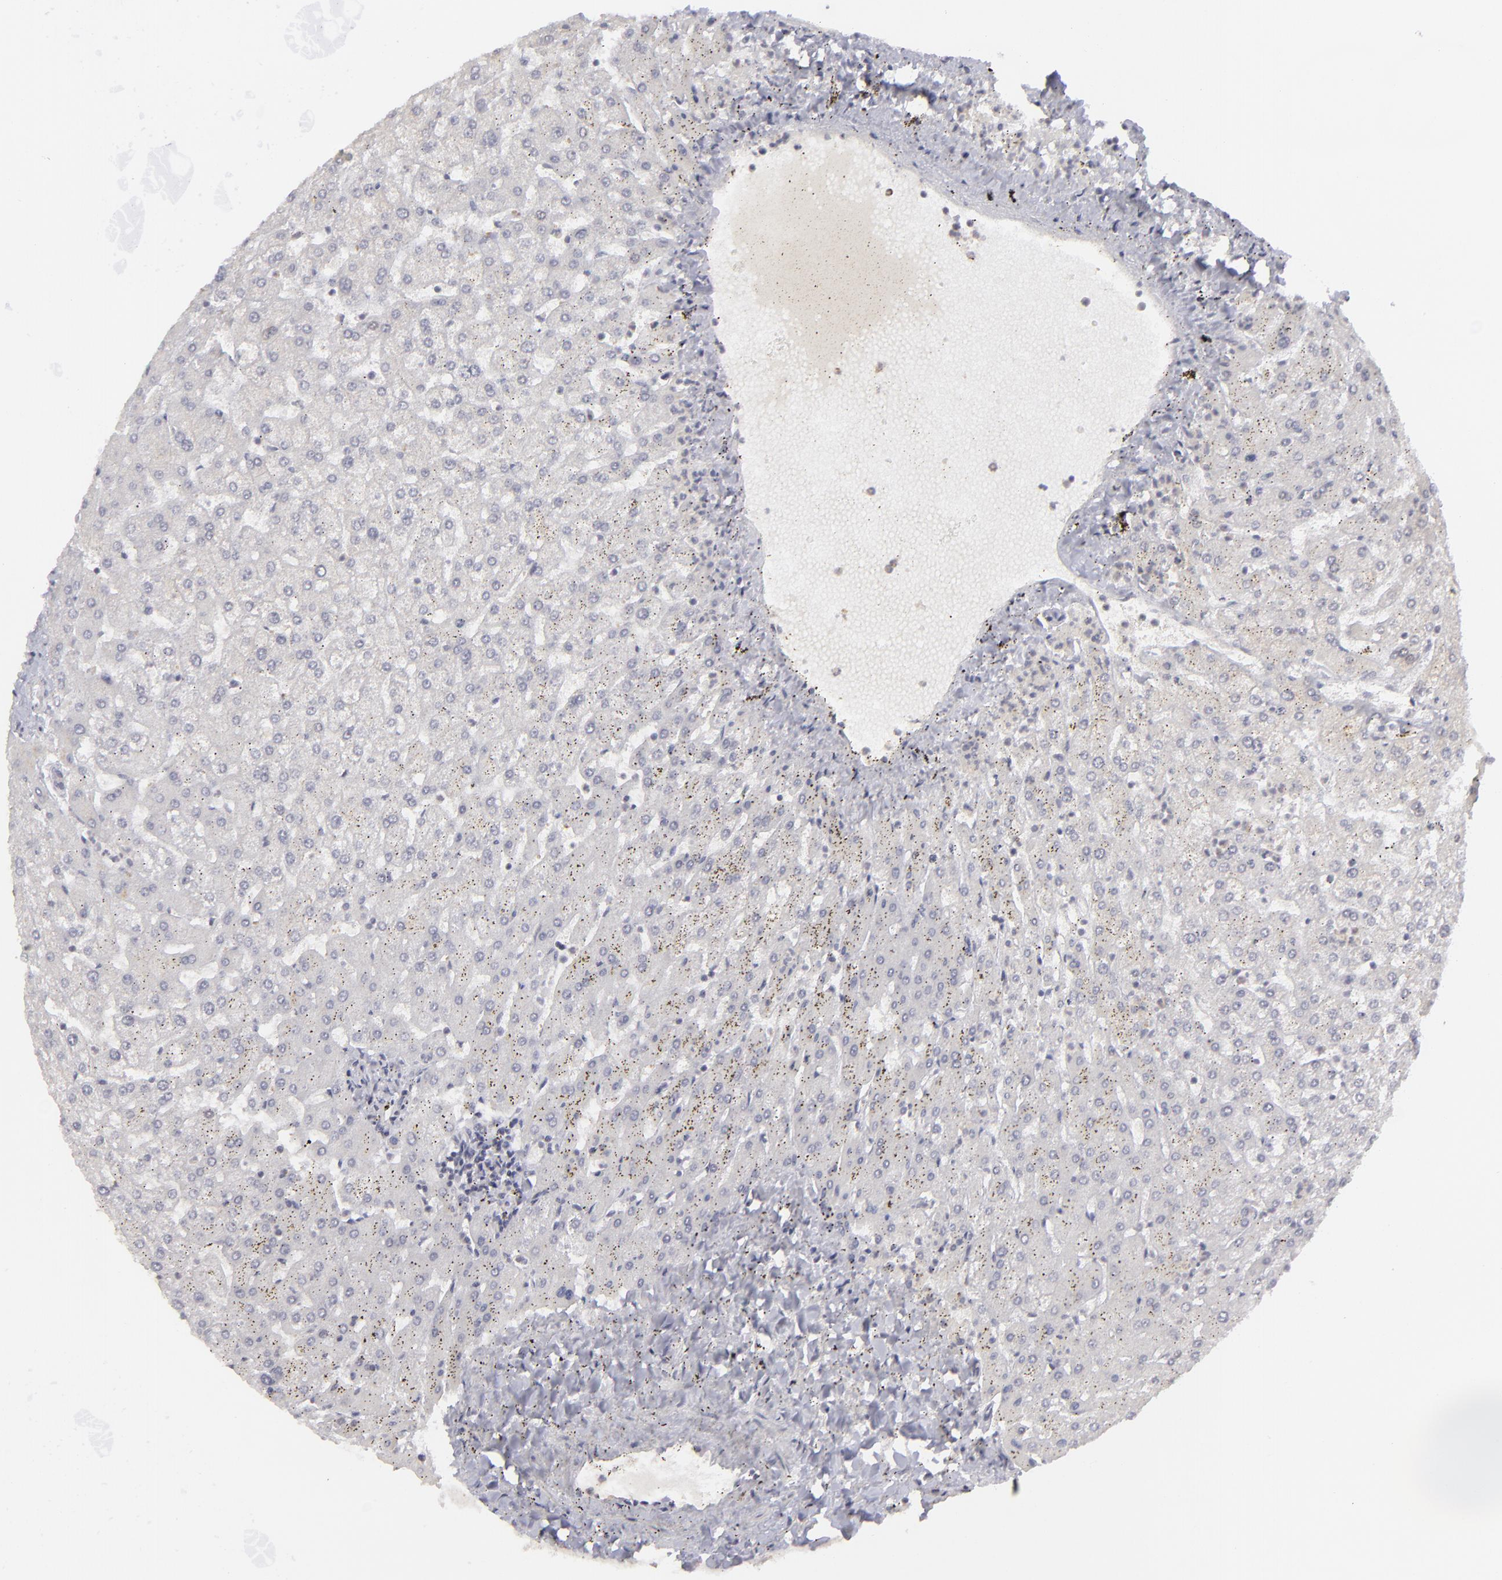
{"staining": {"intensity": "negative", "quantity": "none", "location": "none"}, "tissue": "liver", "cell_type": "Cholangiocytes", "image_type": "normal", "snomed": [{"axis": "morphology", "description": "Normal tissue, NOS"}, {"axis": "topography", "description": "Liver"}], "caption": "Immunohistochemical staining of benign human liver displays no significant expression in cholangiocytes. (DAB immunohistochemistry with hematoxylin counter stain).", "gene": "CLDN2", "patient": {"sex": "female", "age": 32}}